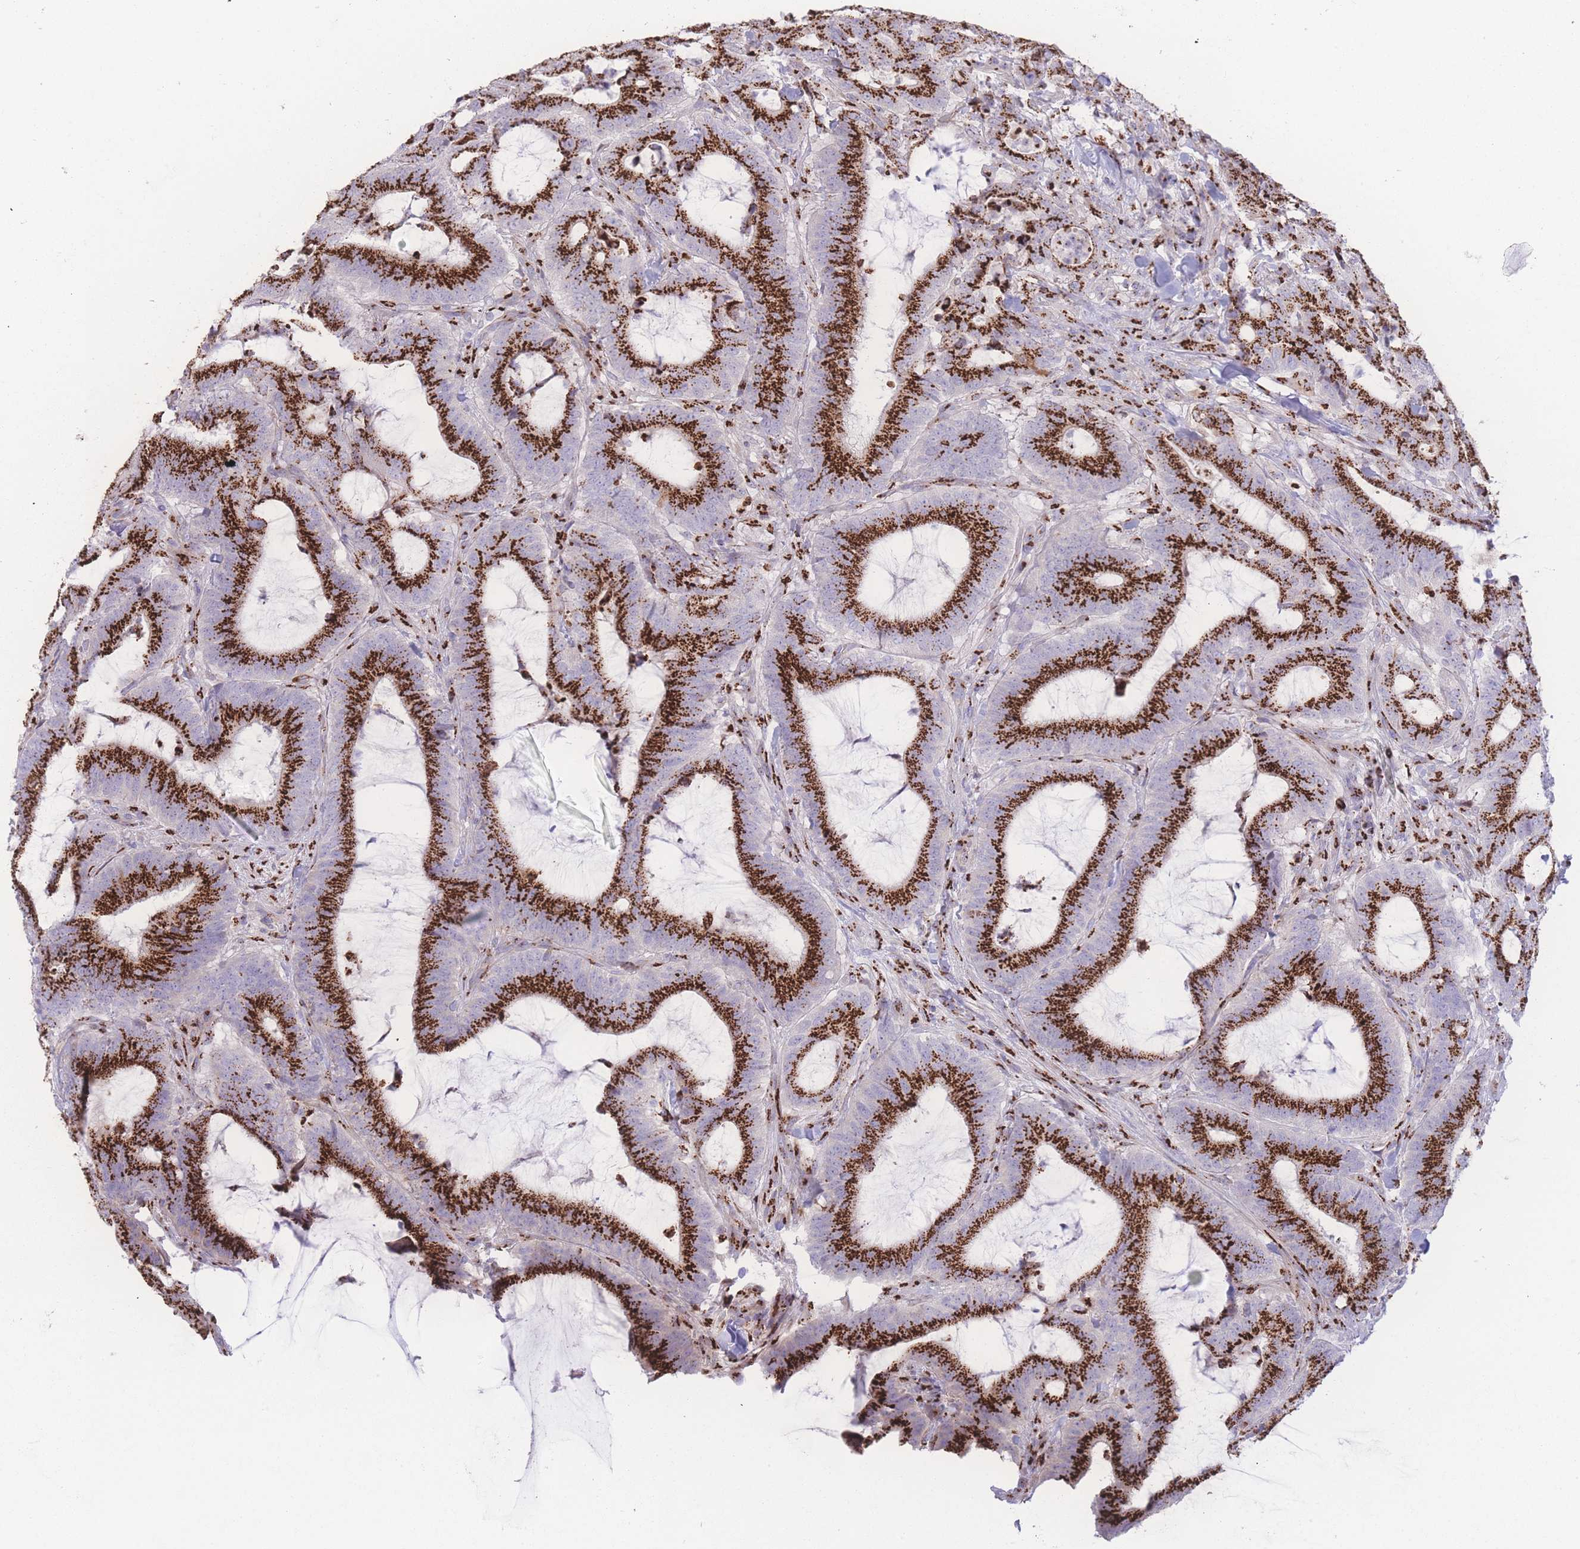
{"staining": {"intensity": "strong", "quantity": ">75%", "location": "cytoplasmic/membranous"}, "tissue": "colorectal cancer", "cell_type": "Tumor cells", "image_type": "cancer", "snomed": [{"axis": "morphology", "description": "Adenocarcinoma, NOS"}, {"axis": "topography", "description": "Colon"}], "caption": "High-magnification brightfield microscopy of colorectal adenocarcinoma stained with DAB (brown) and counterstained with hematoxylin (blue). tumor cells exhibit strong cytoplasmic/membranous positivity is seen in approximately>75% of cells.", "gene": "GOLM2", "patient": {"sex": "female", "age": 43}}